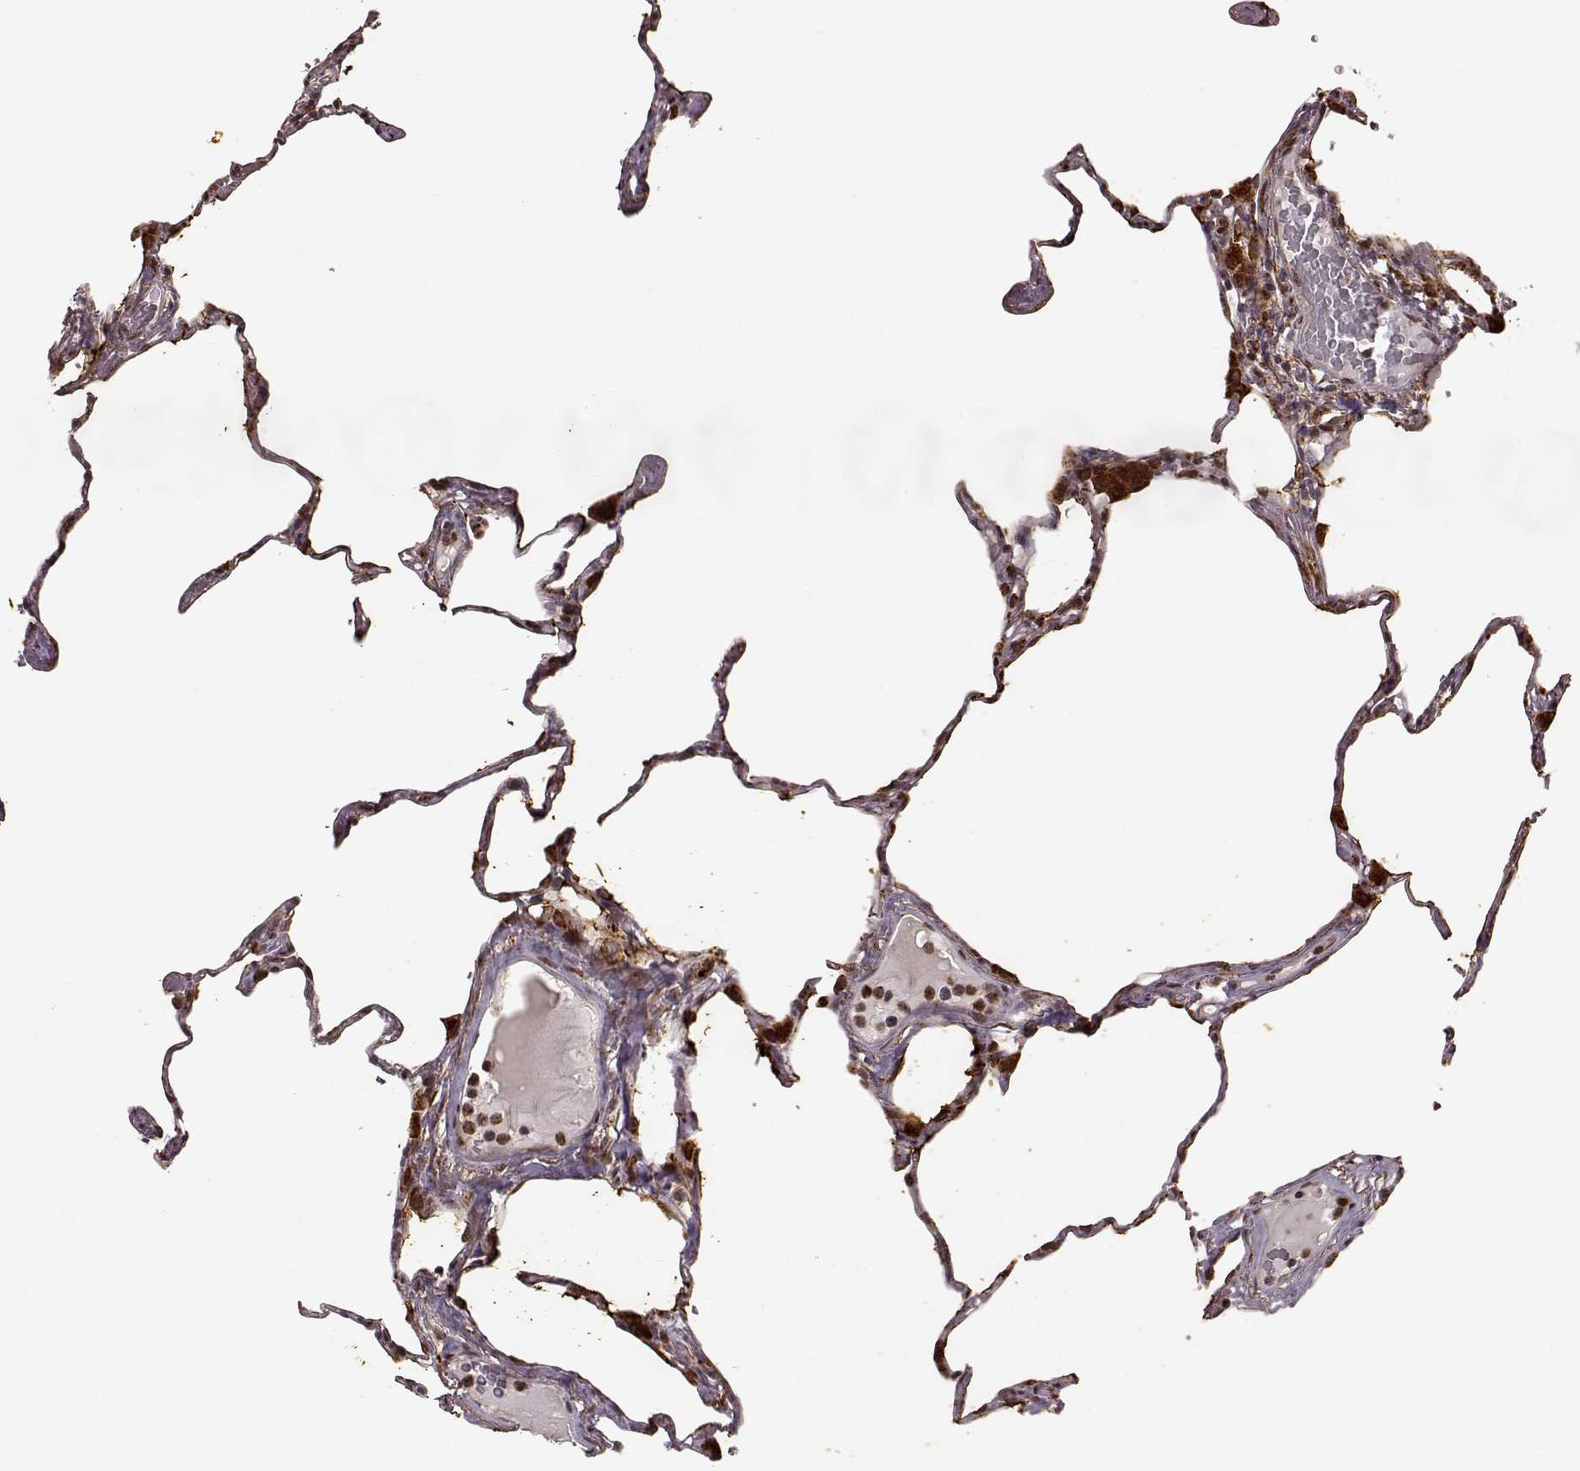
{"staining": {"intensity": "moderate", "quantity": "<25%", "location": "cytoplasmic/membranous"}, "tissue": "lung", "cell_type": "Alveolar cells", "image_type": "normal", "snomed": [{"axis": "morphology", "description": "Normal tissue, NOS"}, {"axis": "topography", "description": "Lung"}], "caption": "Normal lung was stained to show a protein in brown. There is low levels of moderate cytoplasmic/membranous positivity in about <25% of alveolar cells.", "gene": "SLC12A9", "patient": {"sex": "male", "age": 65}}